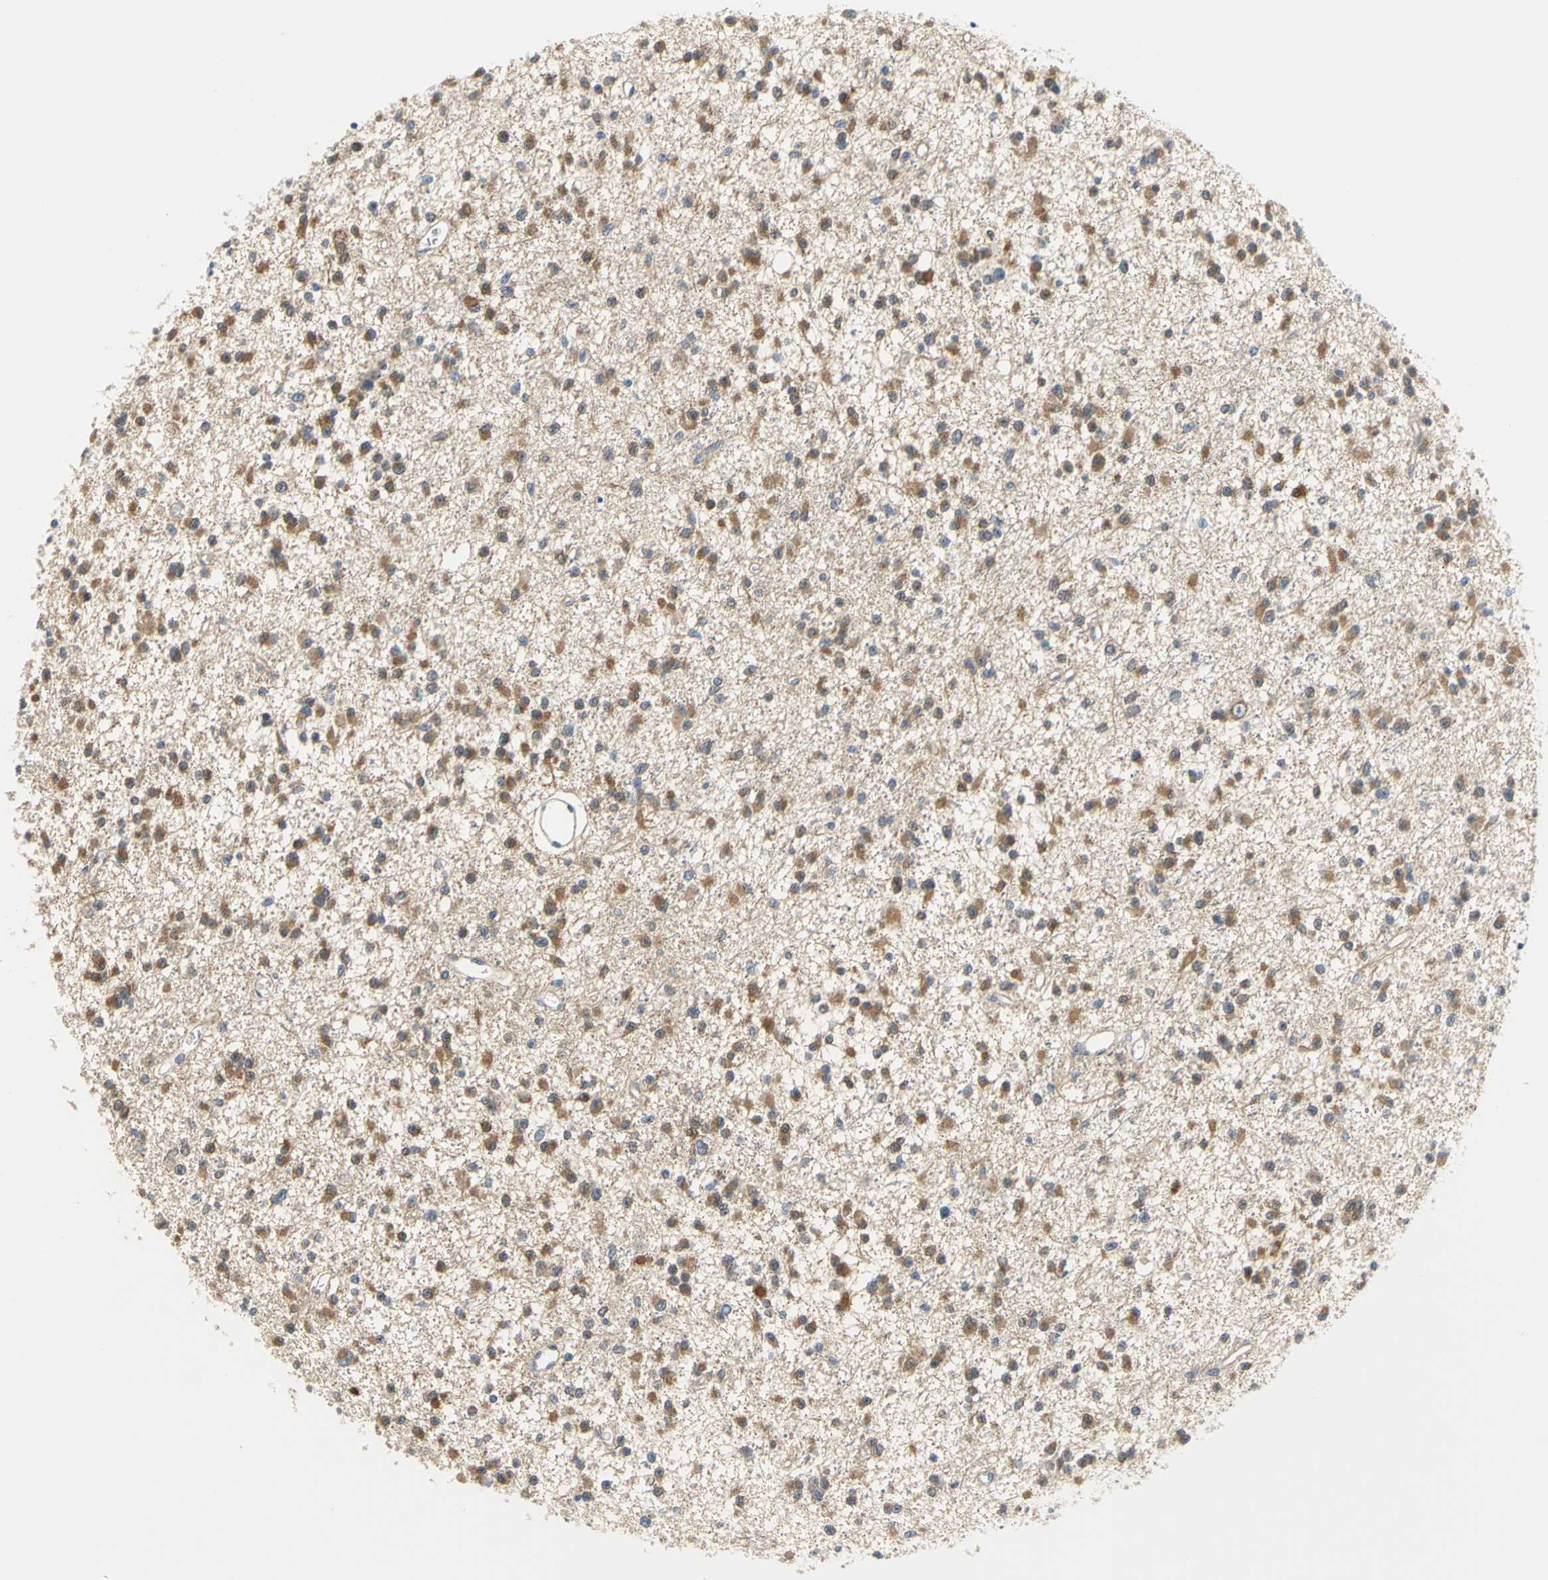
{"staining": {"intensity": "moderate", "quantity": ">75%", "location": "cytoplasmic/membranous"}, "tissue": "glioma", "cell_type": "Tumor cells", "image_type": "cancer", "snomed": [{"axis": "morphology", "description": "Glioma, malignant, Low grade"}, {"axis": "topography", "description": "Brain"}], "caption": "Glioma stained with a brown dye shows moderate cytoplasmic/membranous positive positivity in about >75% of tumor cells.", "gene": "PGM3", "patient": {"sex": "female", "age": 22}}